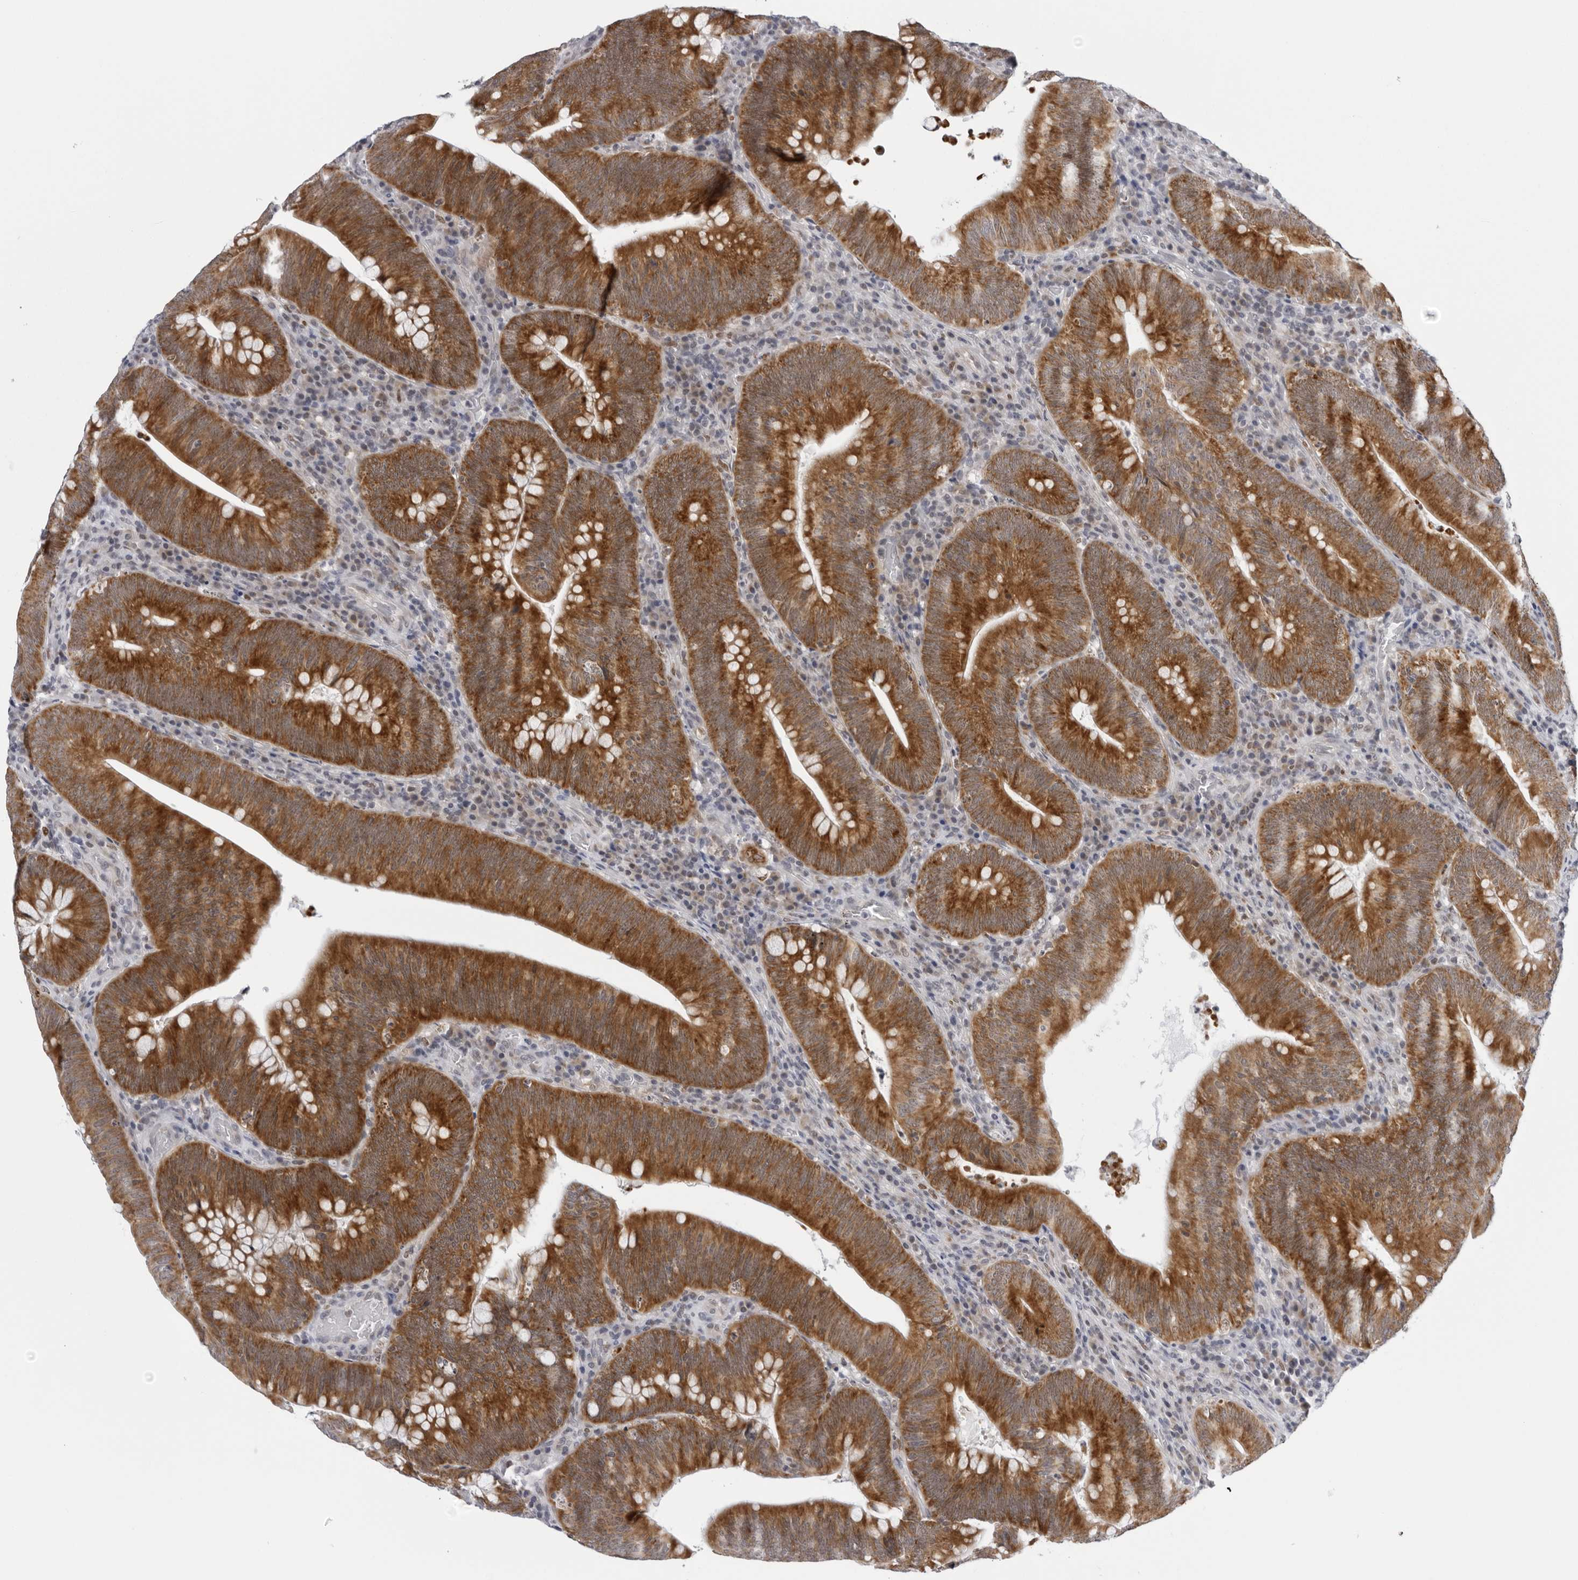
{"staining": {"intensity": "strong", "quantity": ">75%", "location": "cytoplasmic/membranous"}, "tissue": "colorectal cancer", "cell_type": "Tumor cells", "image_type": "cancer", "snomed": [{"axis": "morphology", "description": "Normal tissue, NOS"}, {"axis": "topography", "description": "Colon"}], "caption": "An IHC micrograph of neoplastic tissue is shown. Protein staining in brown labels strong cytoplasmic/membranous positivity in colorectal cancer within tumor cells.", "gene": "CPT2", "patient": {"sex": "female", "age": 82}}